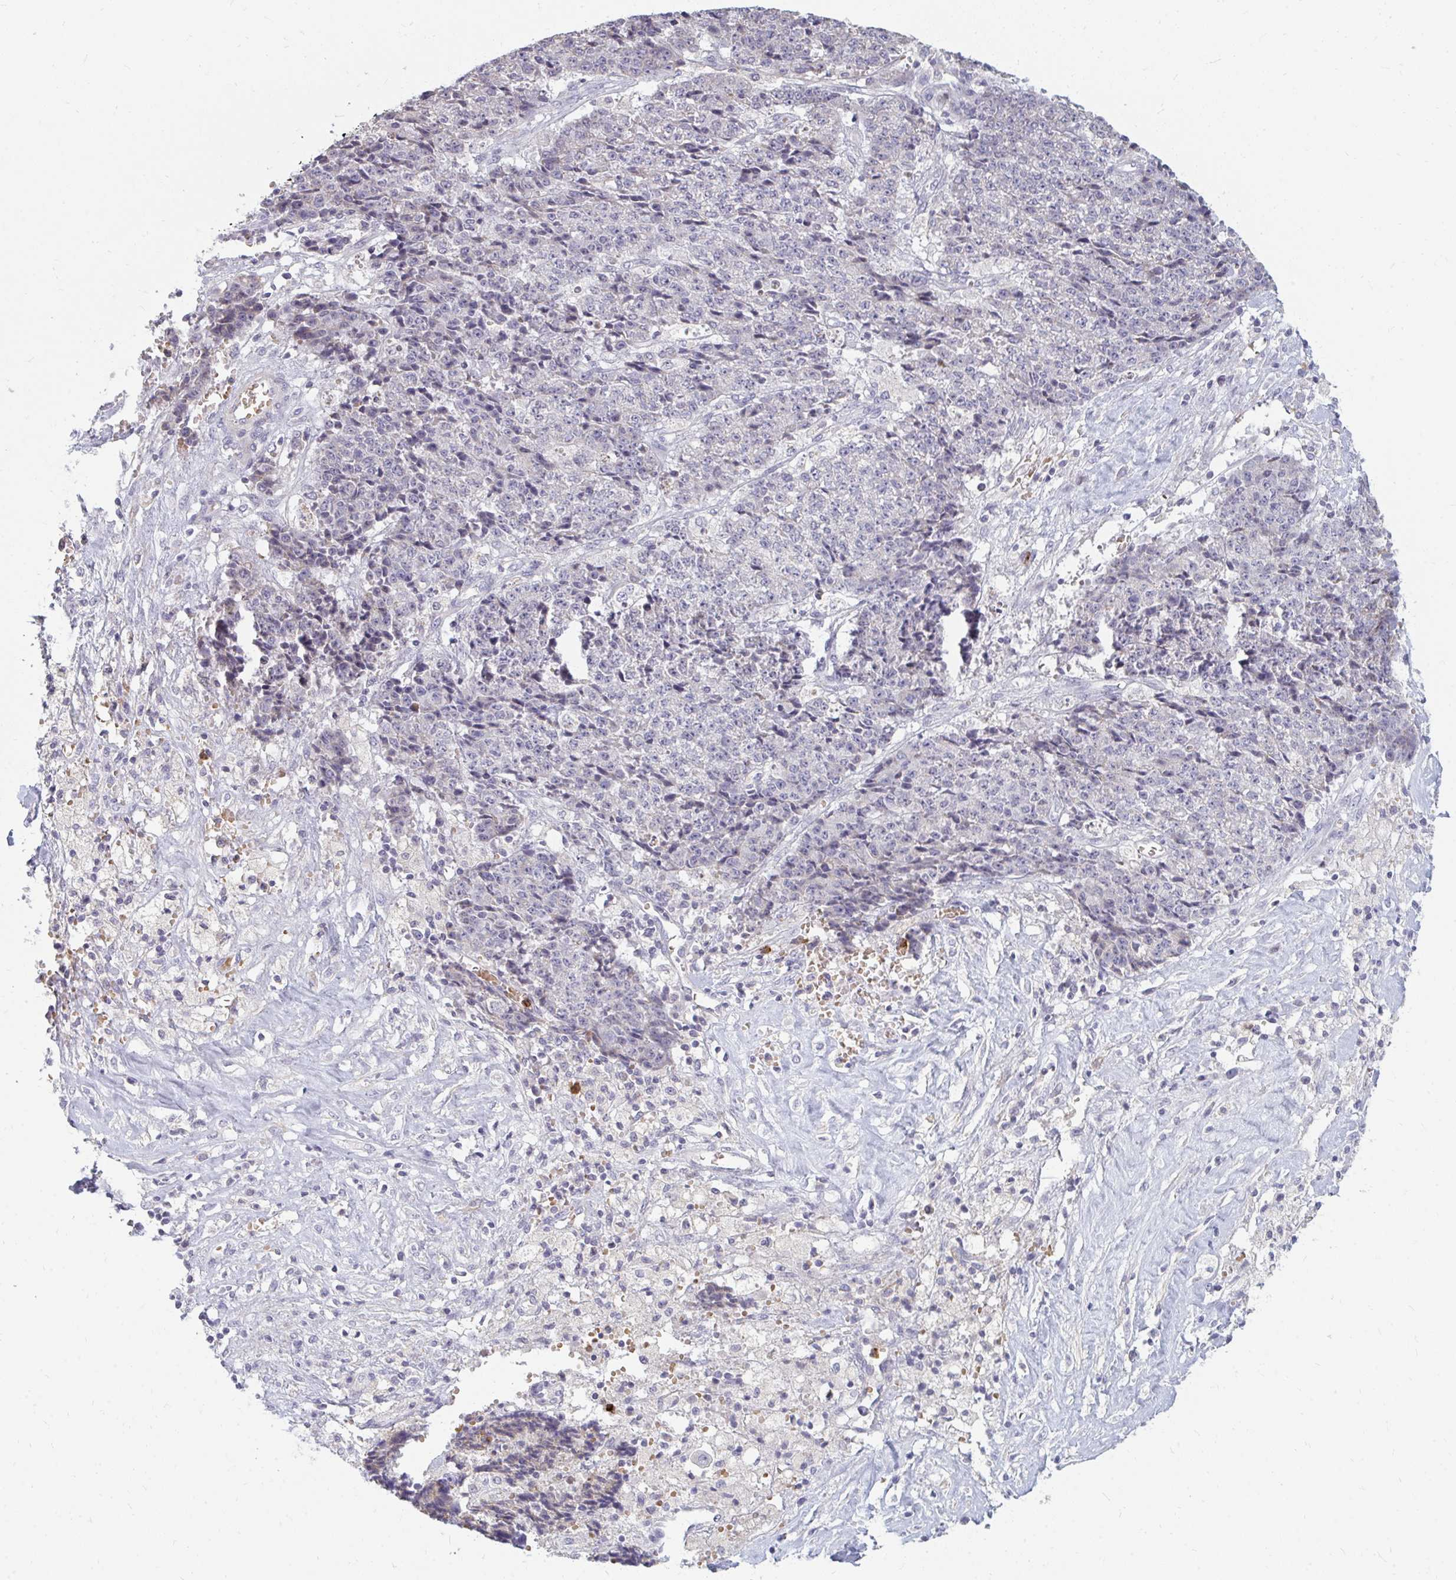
{"staining": {"intensity": "negative", "quantity": "none", "location": "none"}, "tissue": "ovarian cancer", "cell_type": "Tumor cells", "image_type": "cancer", "snomed": [{"axis": "morphology", "description": "Carcinoma, endometroid"}, {"axis": "topography", "description": "Ovary"}], "caption": "The image displays no staining of tumor cells in ovarian endometroid carcinoma.", "gene": "RAB33A", "patient": {"sex": "female", "age": 42}}